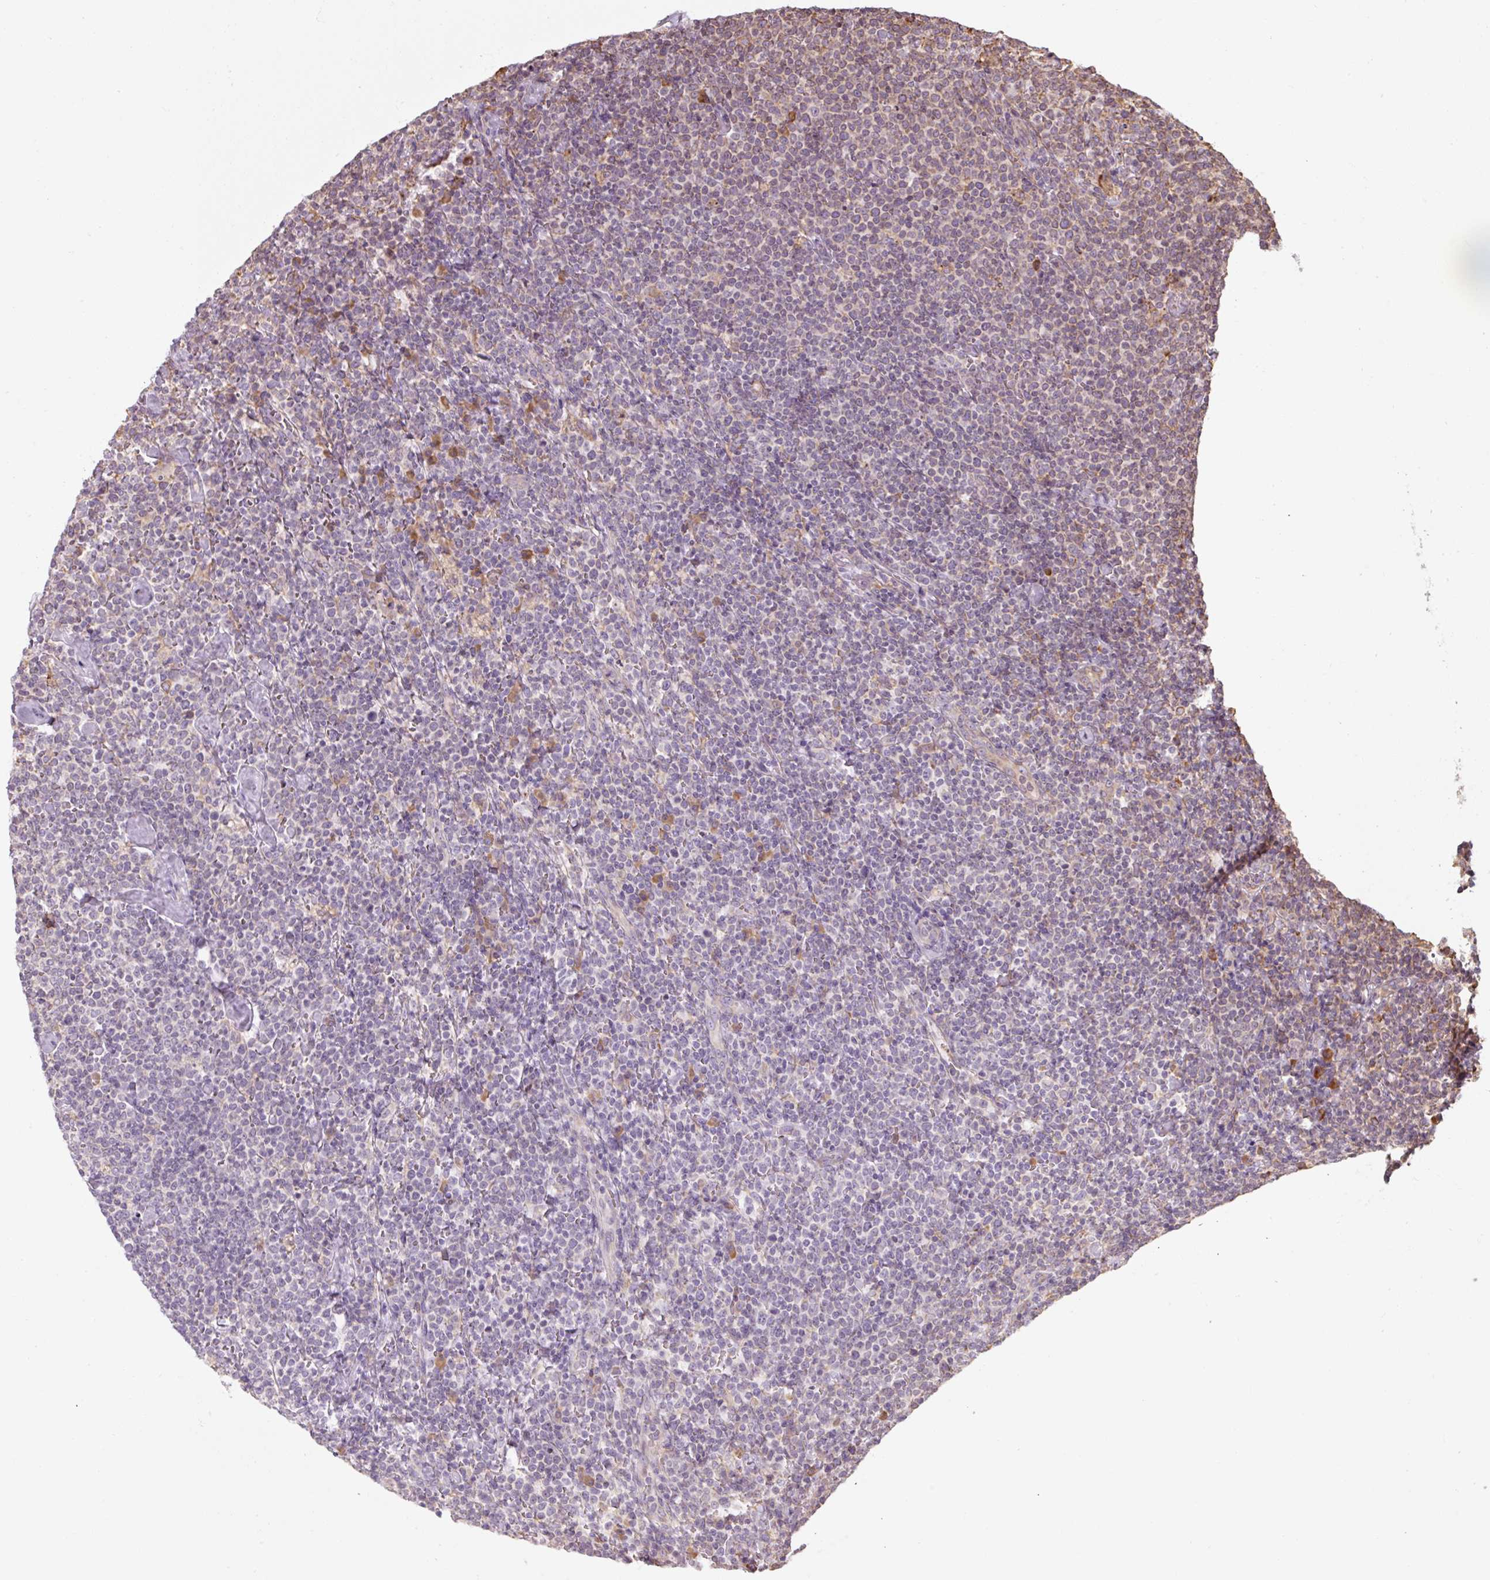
{"staining": {"intensity": "negative", "quantity": "none", "location": "none"}, "tissue": "lymphoma", "cell_type": "Tumor cells", "image_type": "cancer", "snomed": [{"axis": "morphology", "description": "Malignant lymphoma, non-Hodgkin's type, High grade"}, {"axis": "topography", "description": "Lymph node"}], "caption": "An image of high-grade malignant lymphoma, non-Hodgkin's type stained for a protein shows no brown staining in tumor cells.", "gene": "PRKCSH", "patient": {"sex": "male", "age": 61}}